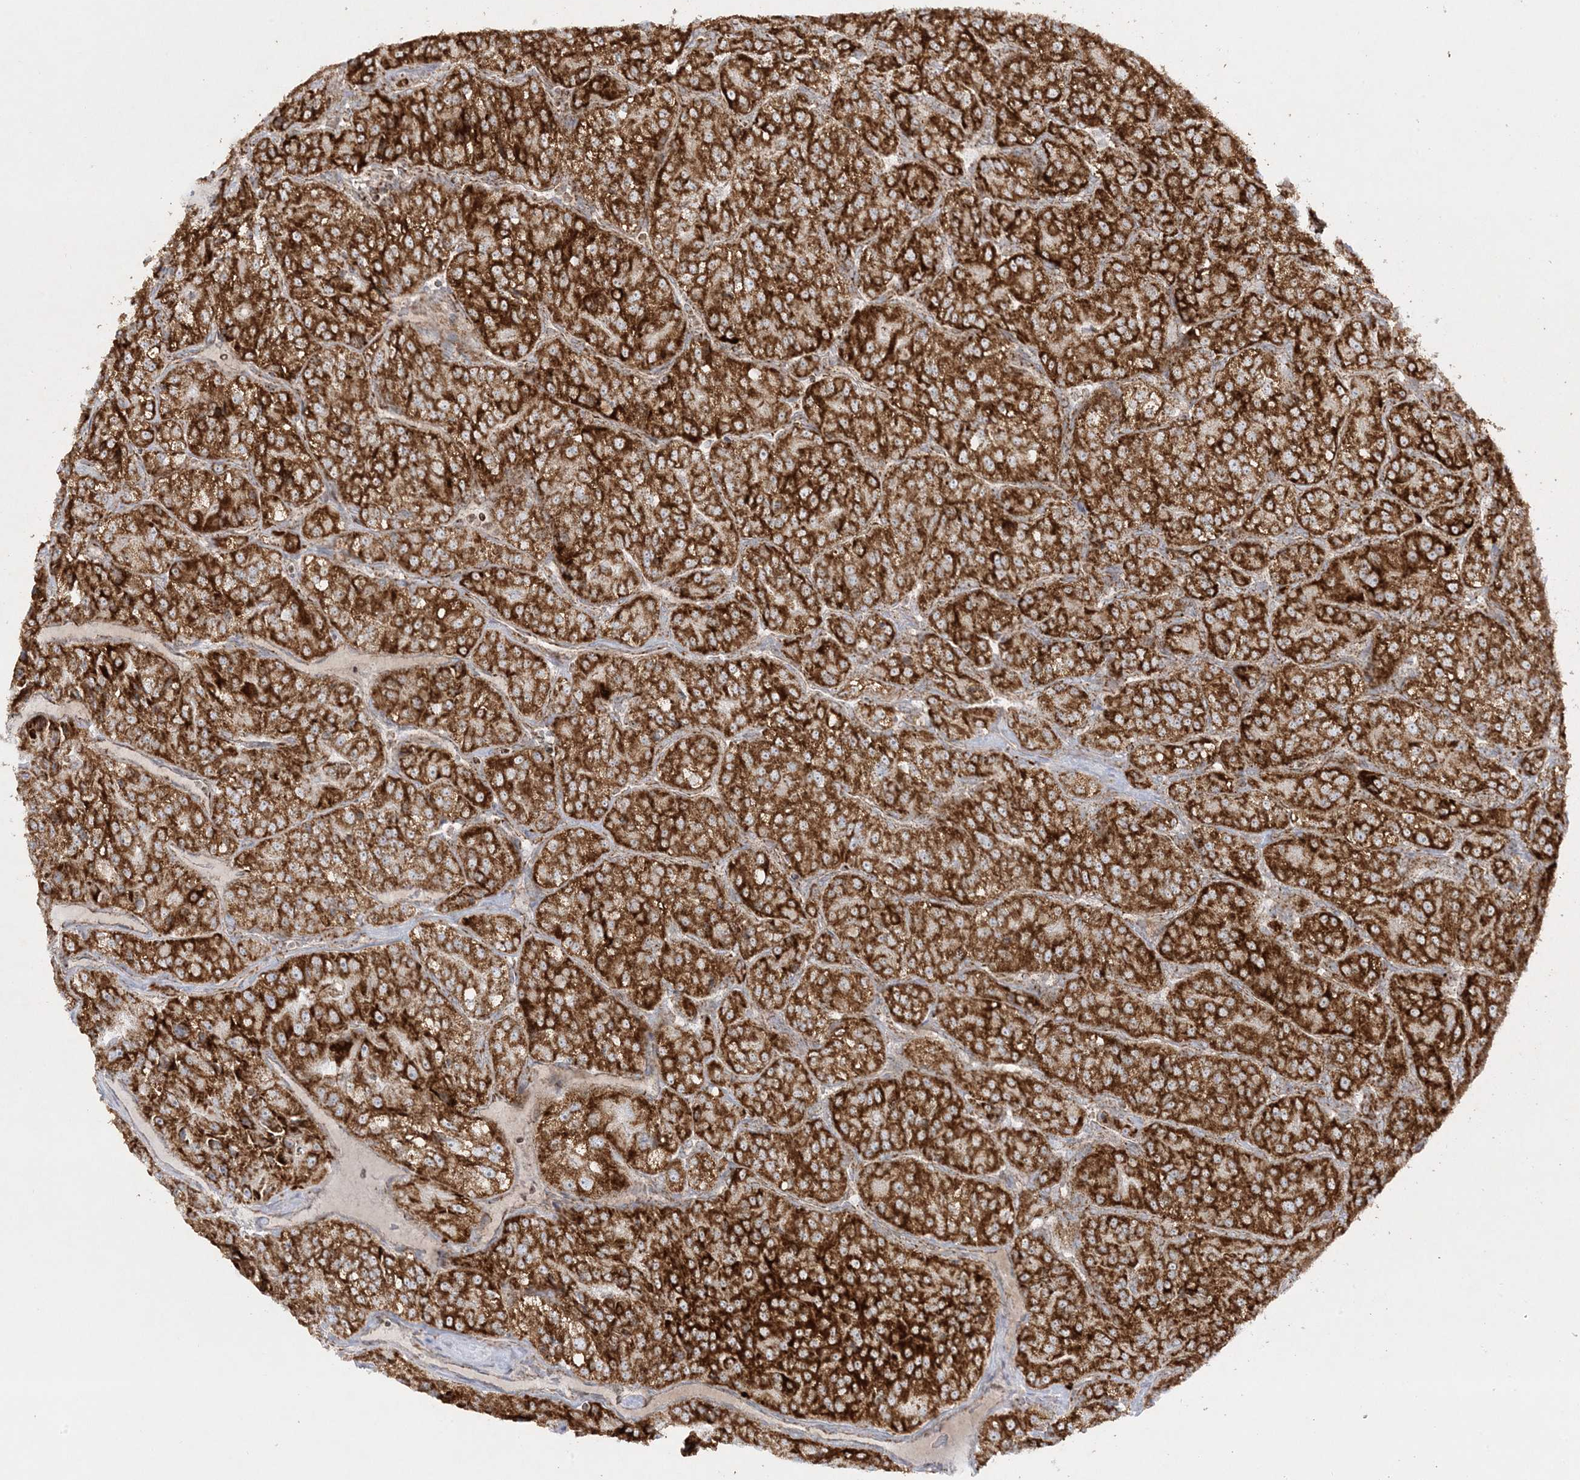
{"staining": {"intensity": "strong", "quantity": ">75%", "location": "cytoplasmic/membranous"}, "tissue": "renal cancer", "cell_type": "Tumor cells", "image_type": "cancer", "snomed": [{"axis": "morphology", "description": "Adenocarcinoma, NOS"}, {"axis": "topography", "description": "Kidney"}], "caption": "The photomicrograph demonstrates staining of renal cancer, revealing strong cytoplasmic/membranous protein positivity (brown color) within tumor cells.", "gene": "MRPS36", "patient": {"sex": "female", "age": 63}}